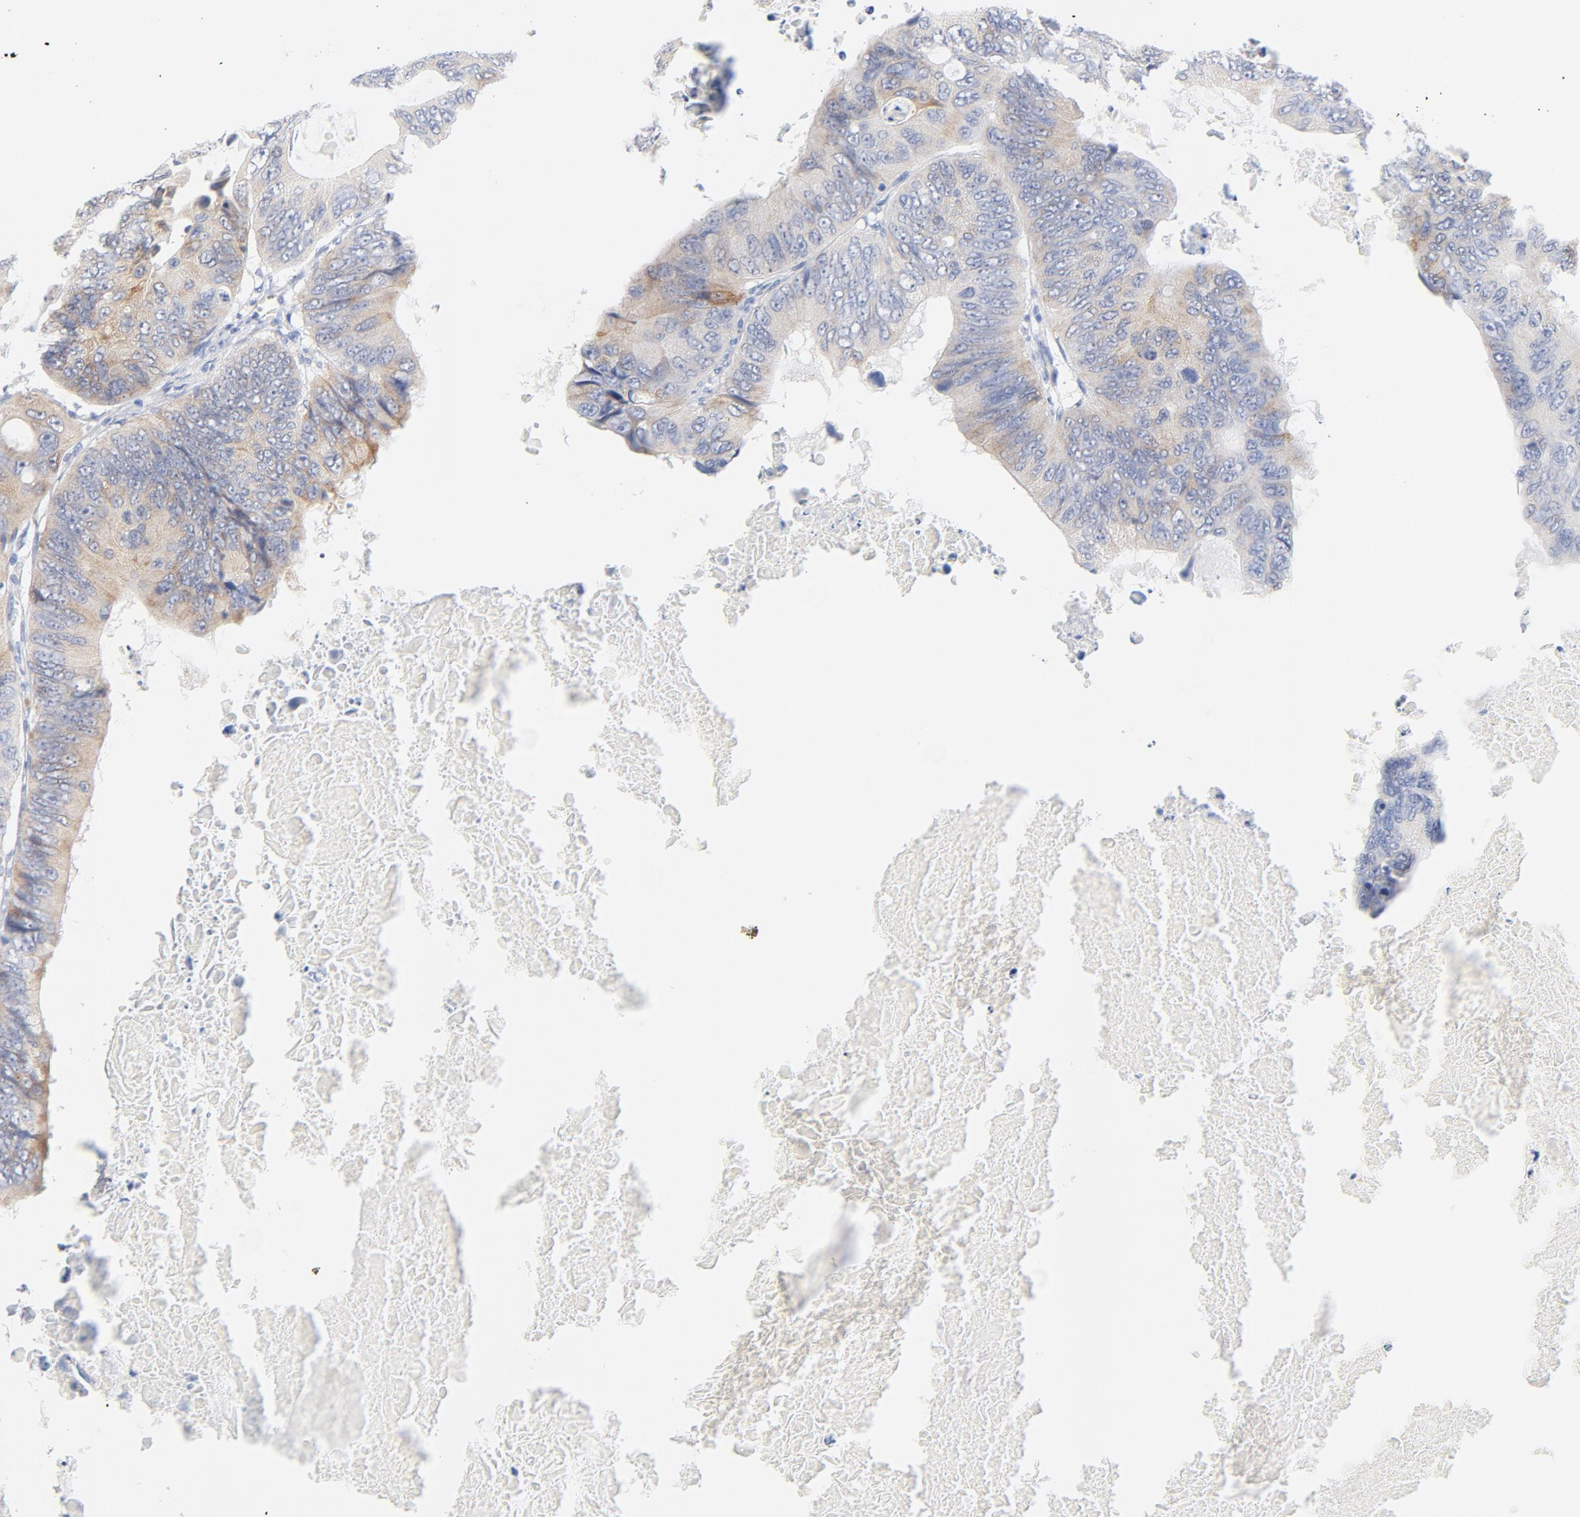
{"staining": {"intensity": "weak", "quantity": "25%-75%", "location": "cytoplasmic/membranous"}, "tissue": "colorectal cancer", "cell_type": "Tumor cells", "image_type": "cancer", "snomed": [{"axis": "morphology", "description": "Adenocarcinoma, NOS"}, {"axis": "topography", "description": "Colon"}], "caption": "An image showing weak cytoplasmic/membranous staining in approximately 25%-75% of tumor cells in colorectal adenocarcinoma, as visualized by brown immunohistochemical staining.", "gene": "FGFR3", "patient": {"sex": "female", "age": 55}}